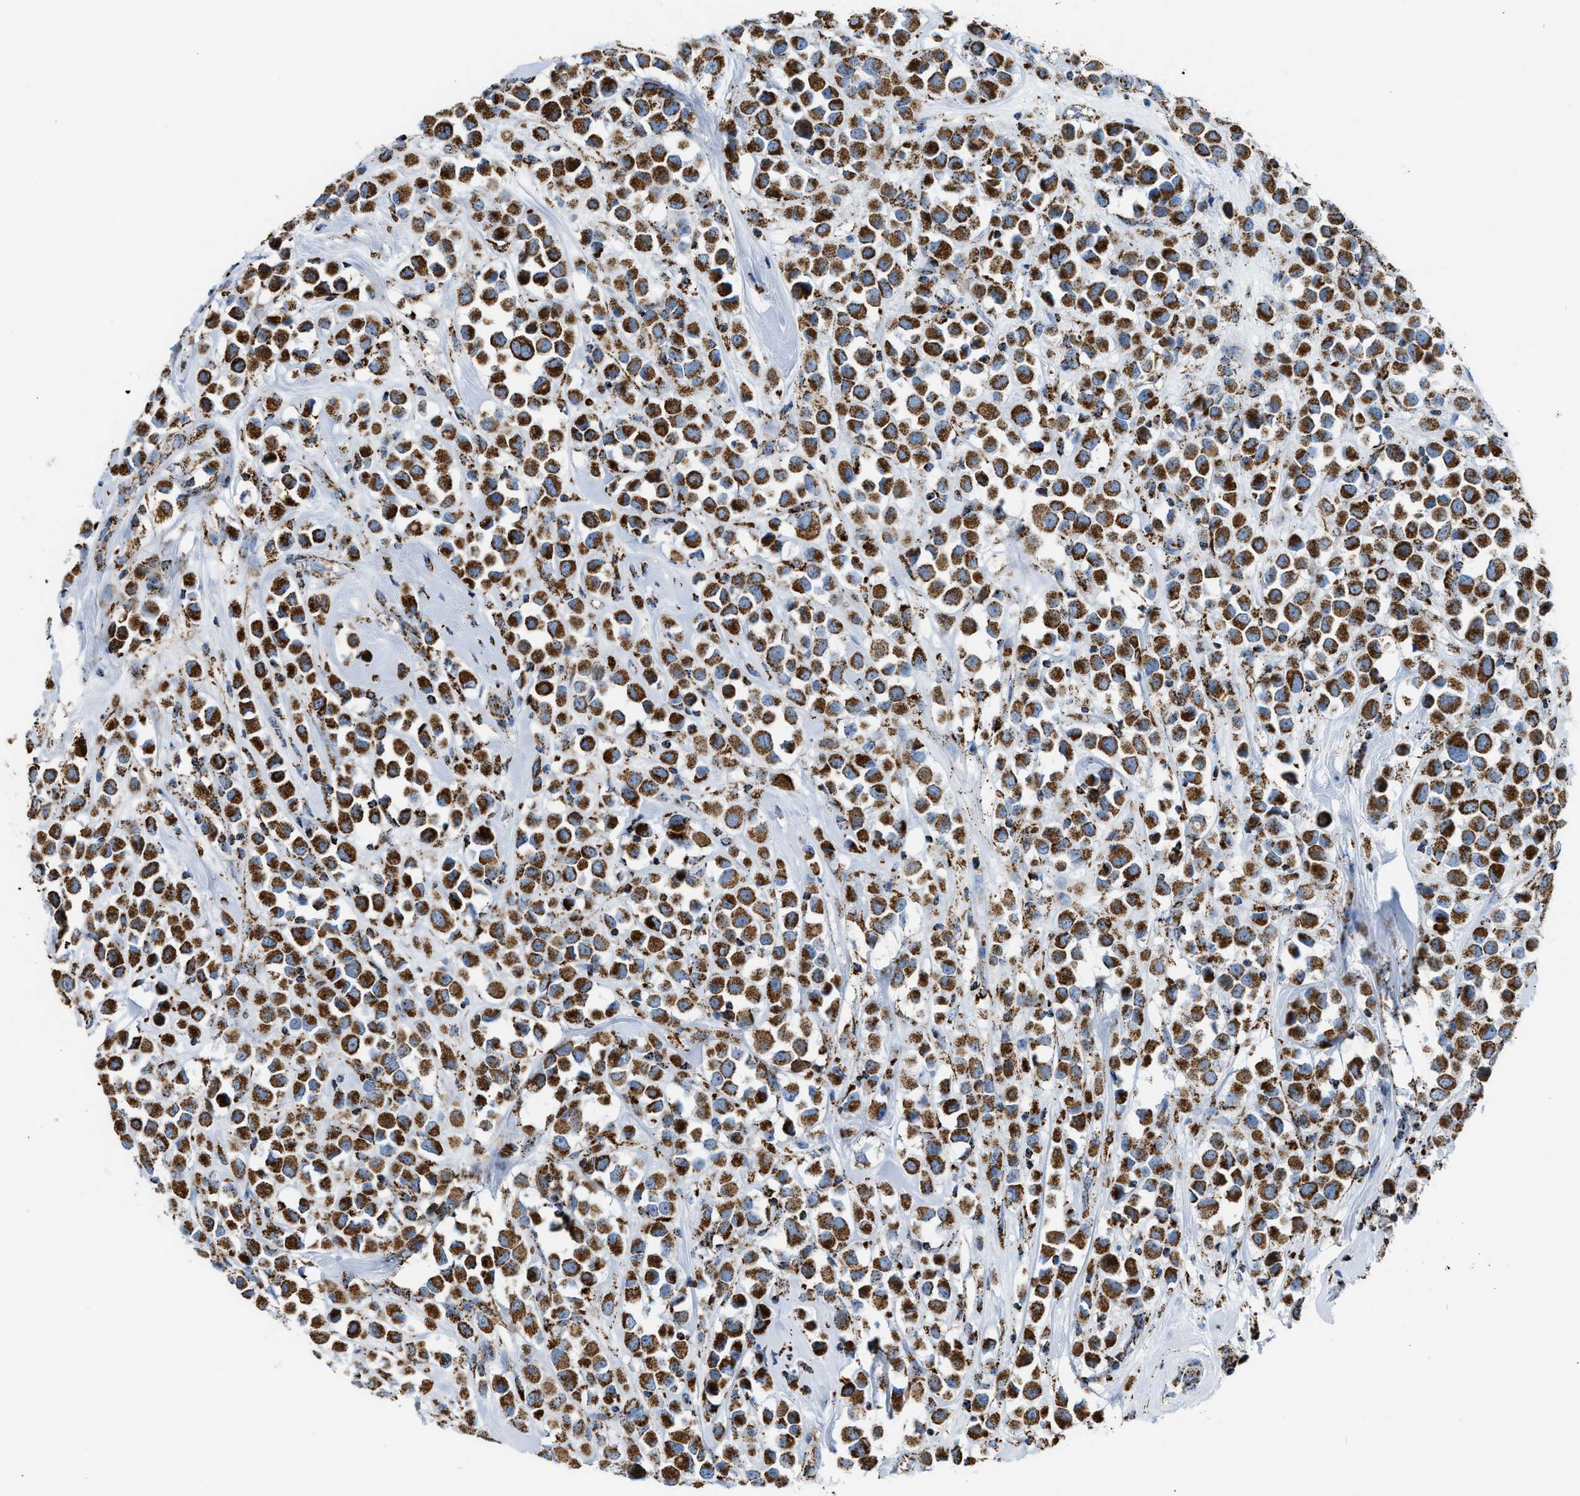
{"staining": {"intensity": "strong", "quantity": ">75%", "location": "cytoplasmic/membranous"}, "tissue": "breast cancer", "cell_type": "Tumor cells", "image_type": "cancer", "snomed": [{"axis": "morphology", "description": "Duct carcinoma"}, {"axis": "topography", "description": "Breast"}], "caption": "Immunohistochemical staining of human intraductal carcinoma (breast) displays strong cytoplasmic/membranous protein positivity in about >75% of tumor cells.", "gene": "ETFB", "patient": {"sex": "female", "age": 61}}